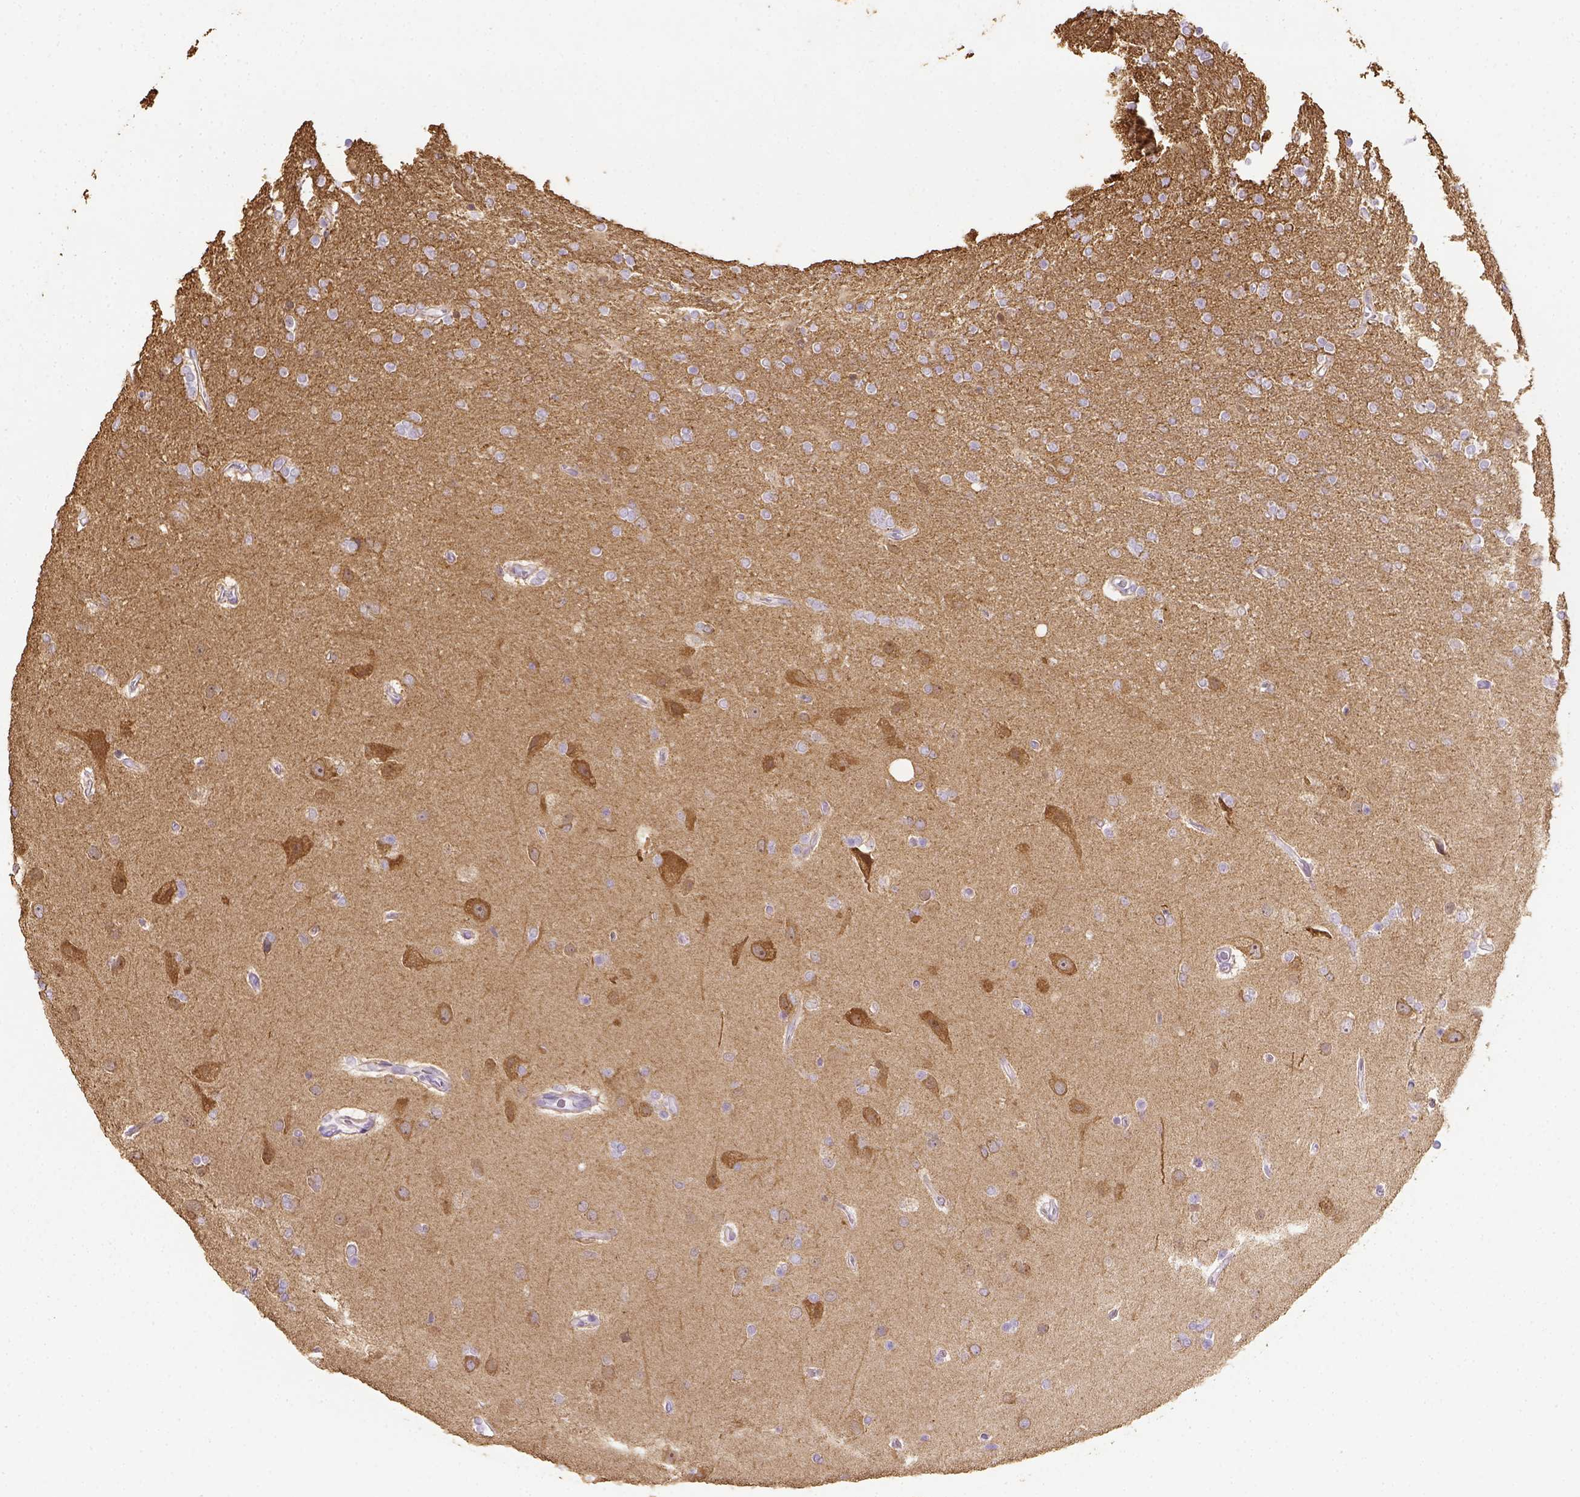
{"staining": {"intensity": "negative", "quantity": "none", "location": "none"}, "tissue": "glioma", "cell_type": "Tumor cells", "image_type": "cancer", "snomed": [{"axis": "morphology", "description": "Glioma, malignant, High grade"}, {"axis": "topography", "description": "Cerebral cortex"}], "caption": "Histopathology image shows no protein staining in tumor cells of glioma tissue.", "gene": "CACNB1", "patient": {"sex": "male", "age": 70}}